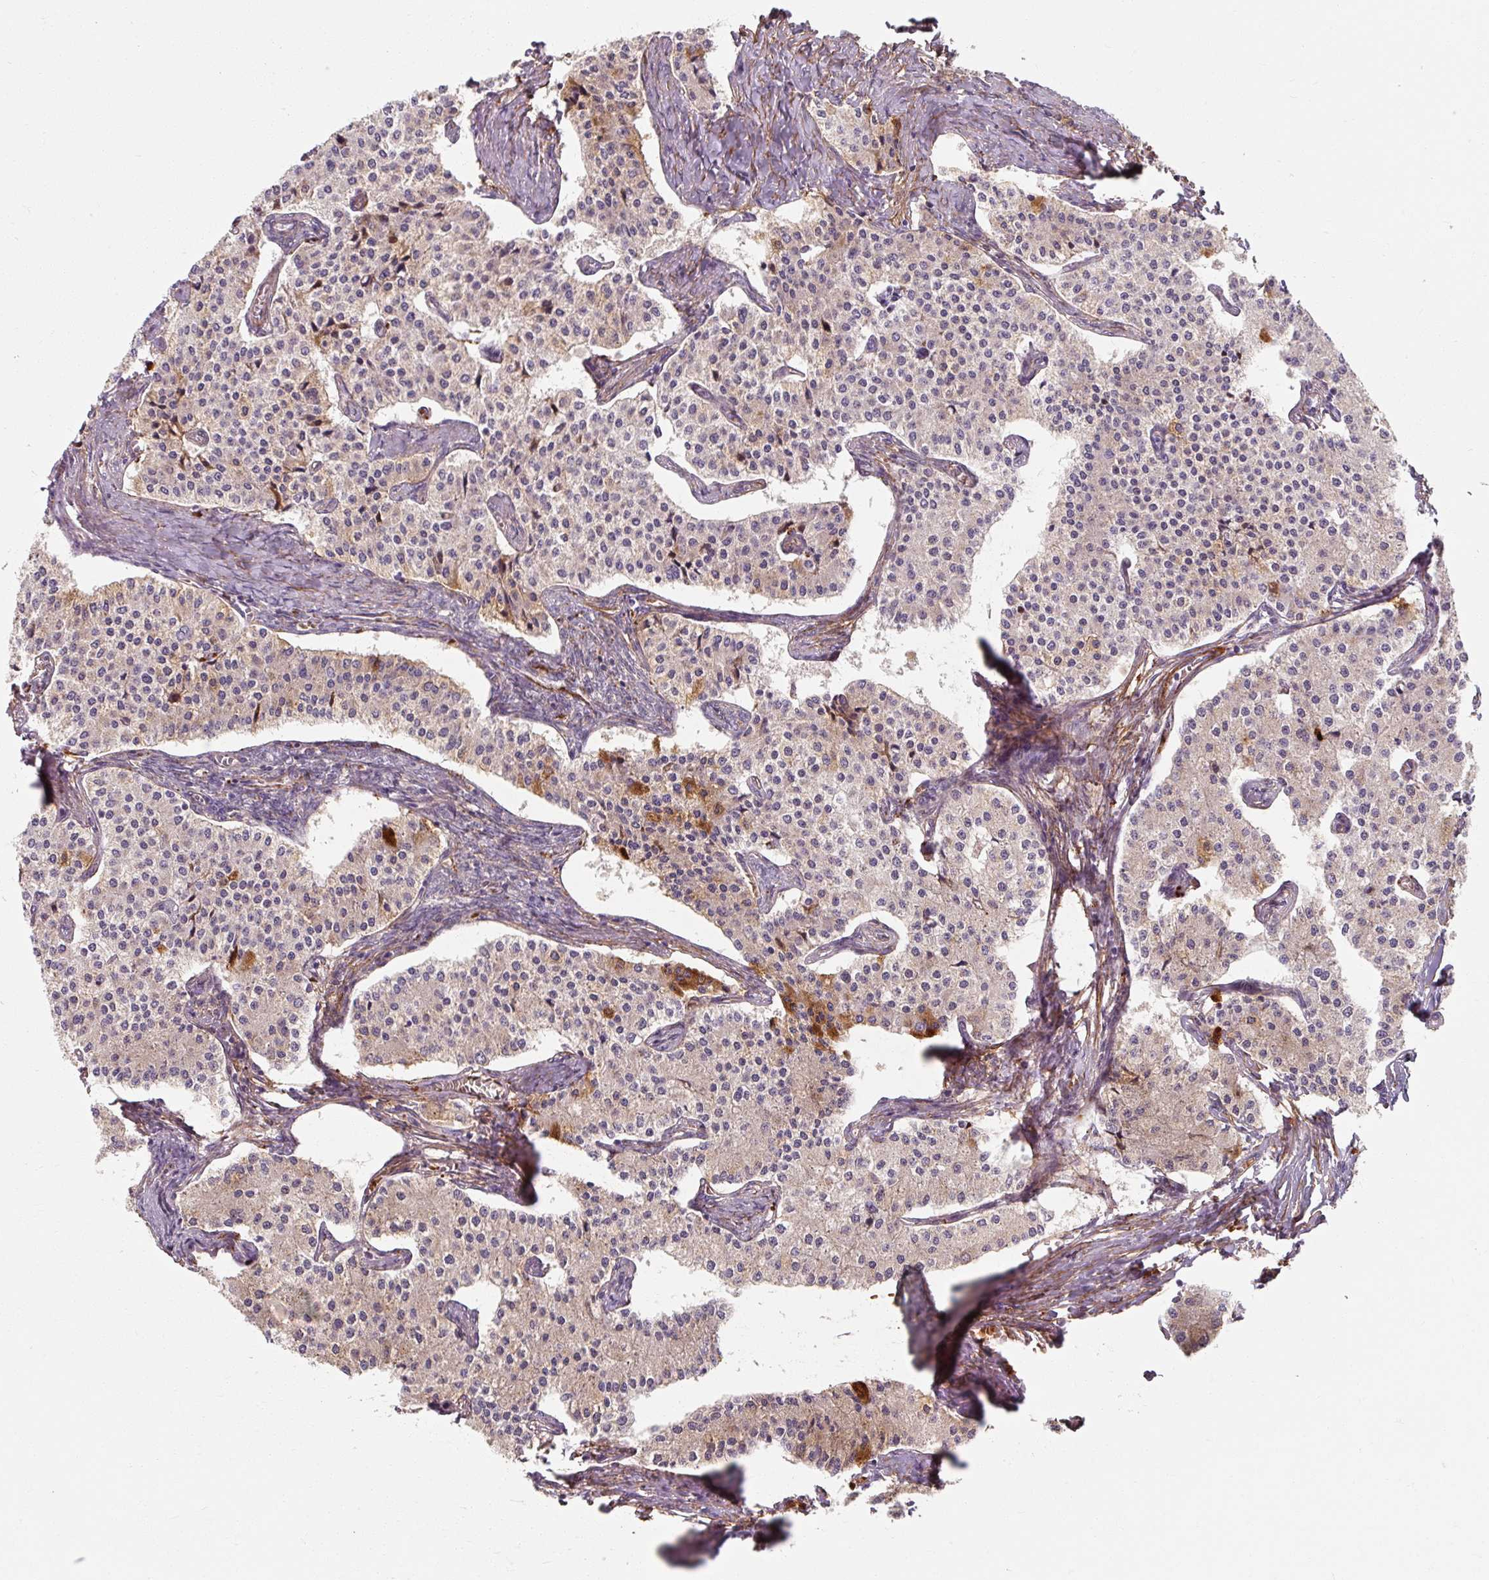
{"staining": {"intensity": "strong", "quantity": "<25%", "location": "cytoplasmic/membranous"}, "tissue": "carcinoid", "cell_type": "Tumor cells", "image_type": "cancer", "snomed": [{"axis": "morphology", "description": "Carcinoid, malignant, NOS"}, {"axis": "topography", "description": "Colon"}], "caption": "Human carcinoid stained for a protein (brown) reveals strong cytoplasmic/membranous positive expression in about <25% of tumor cells.", "gene": "MRPS5", "patient": {"sex": "female", "age": 52}}